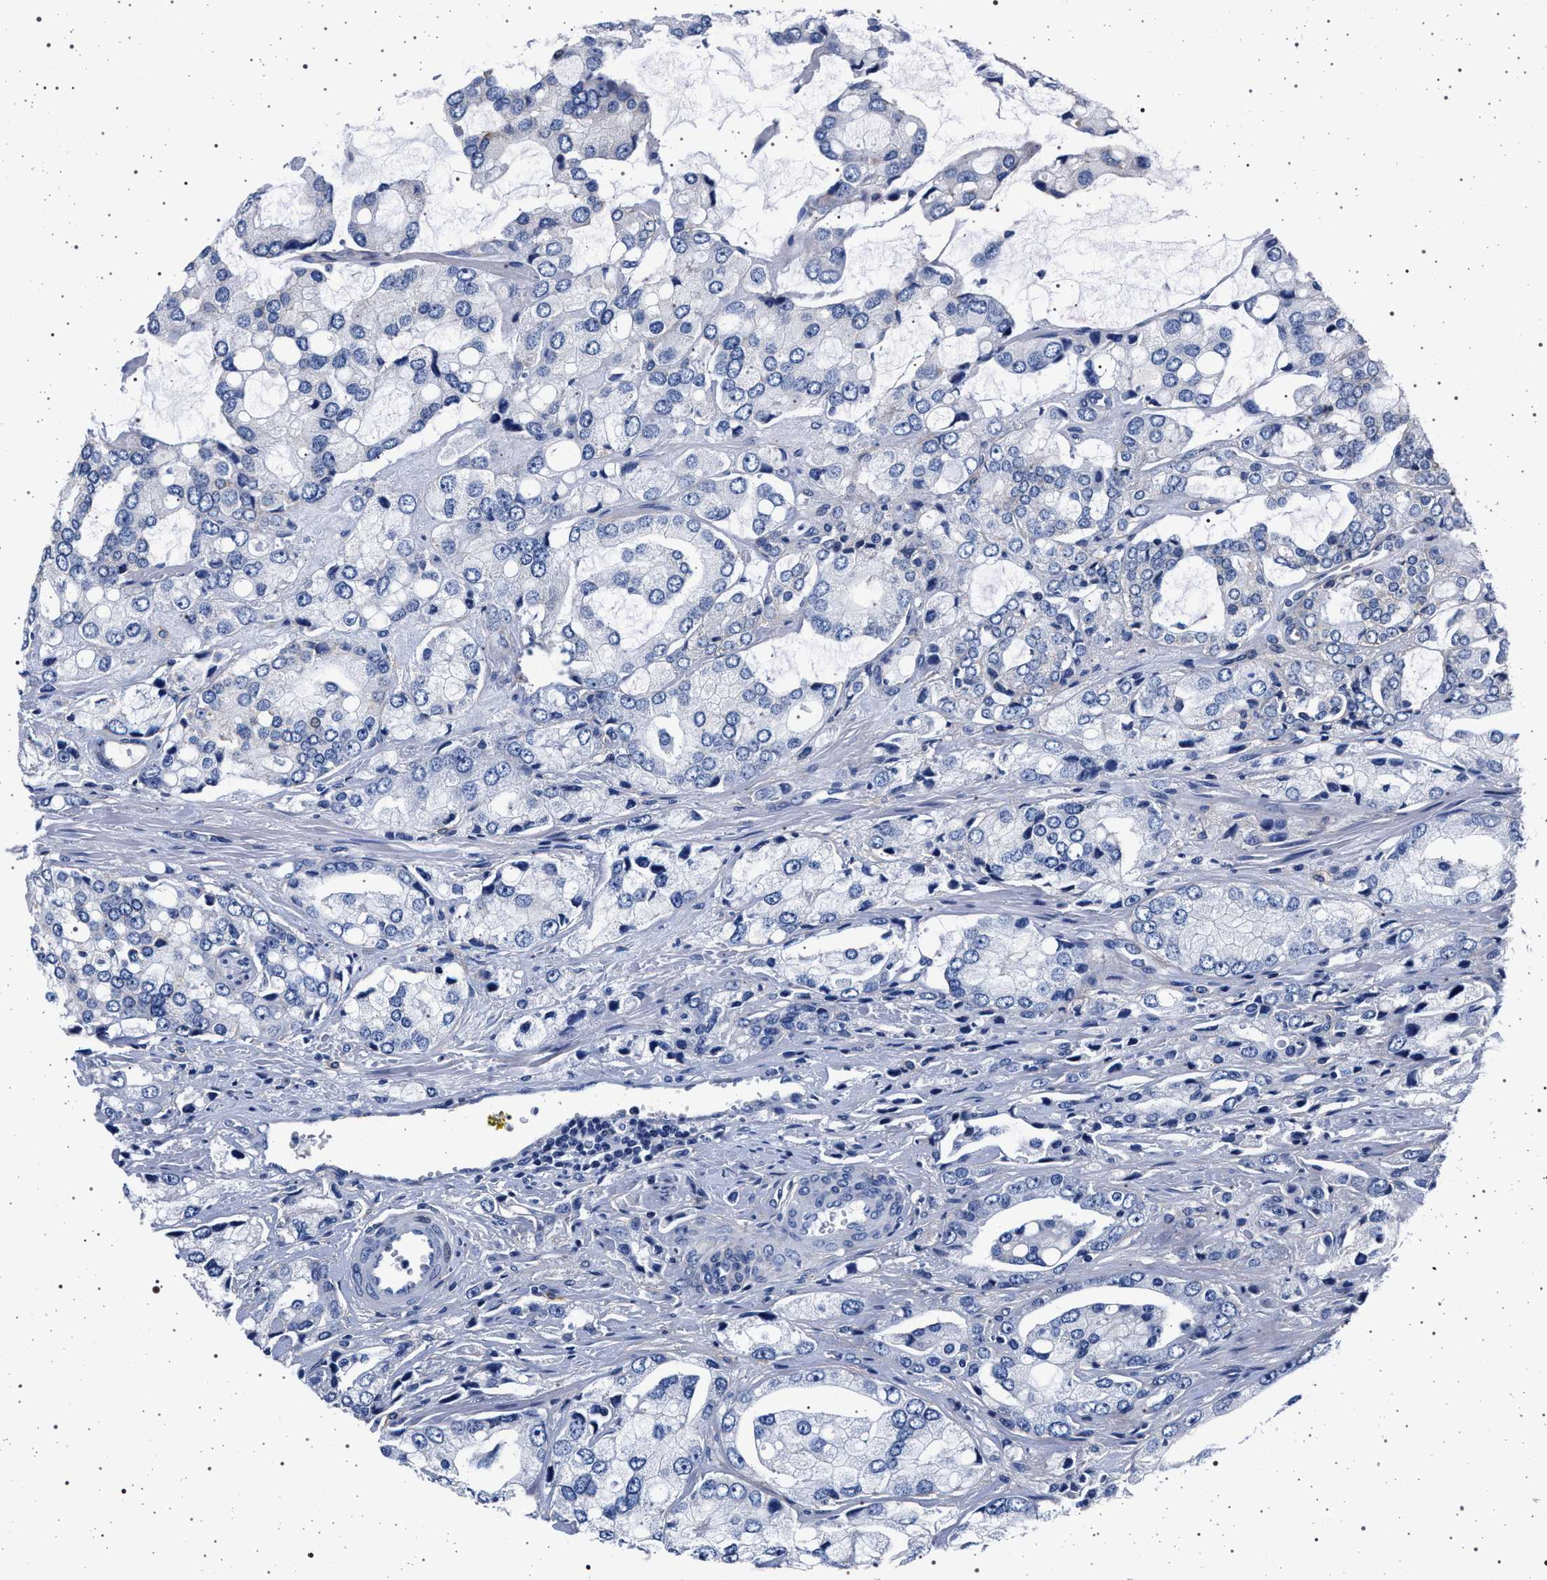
{"staining": {"intensity": "negative", "quantity": "none", "location": "none"}, "tissue": "prostate cancer", "cell_type": "Tumor cells", "image_type": "cancer", "snomed": [{"axis": "morphology", "description": "Adenocarcinoma, High grade"}, {"axis": "topography", "description": "Prostate"}], "caption": "This is a image of IHC staining of prostate high-grade adenocarcinoma, which shows no expression in tumor cells.", "gene": "SLC9A1", "patient": {"sex": "male", "age": 67}}